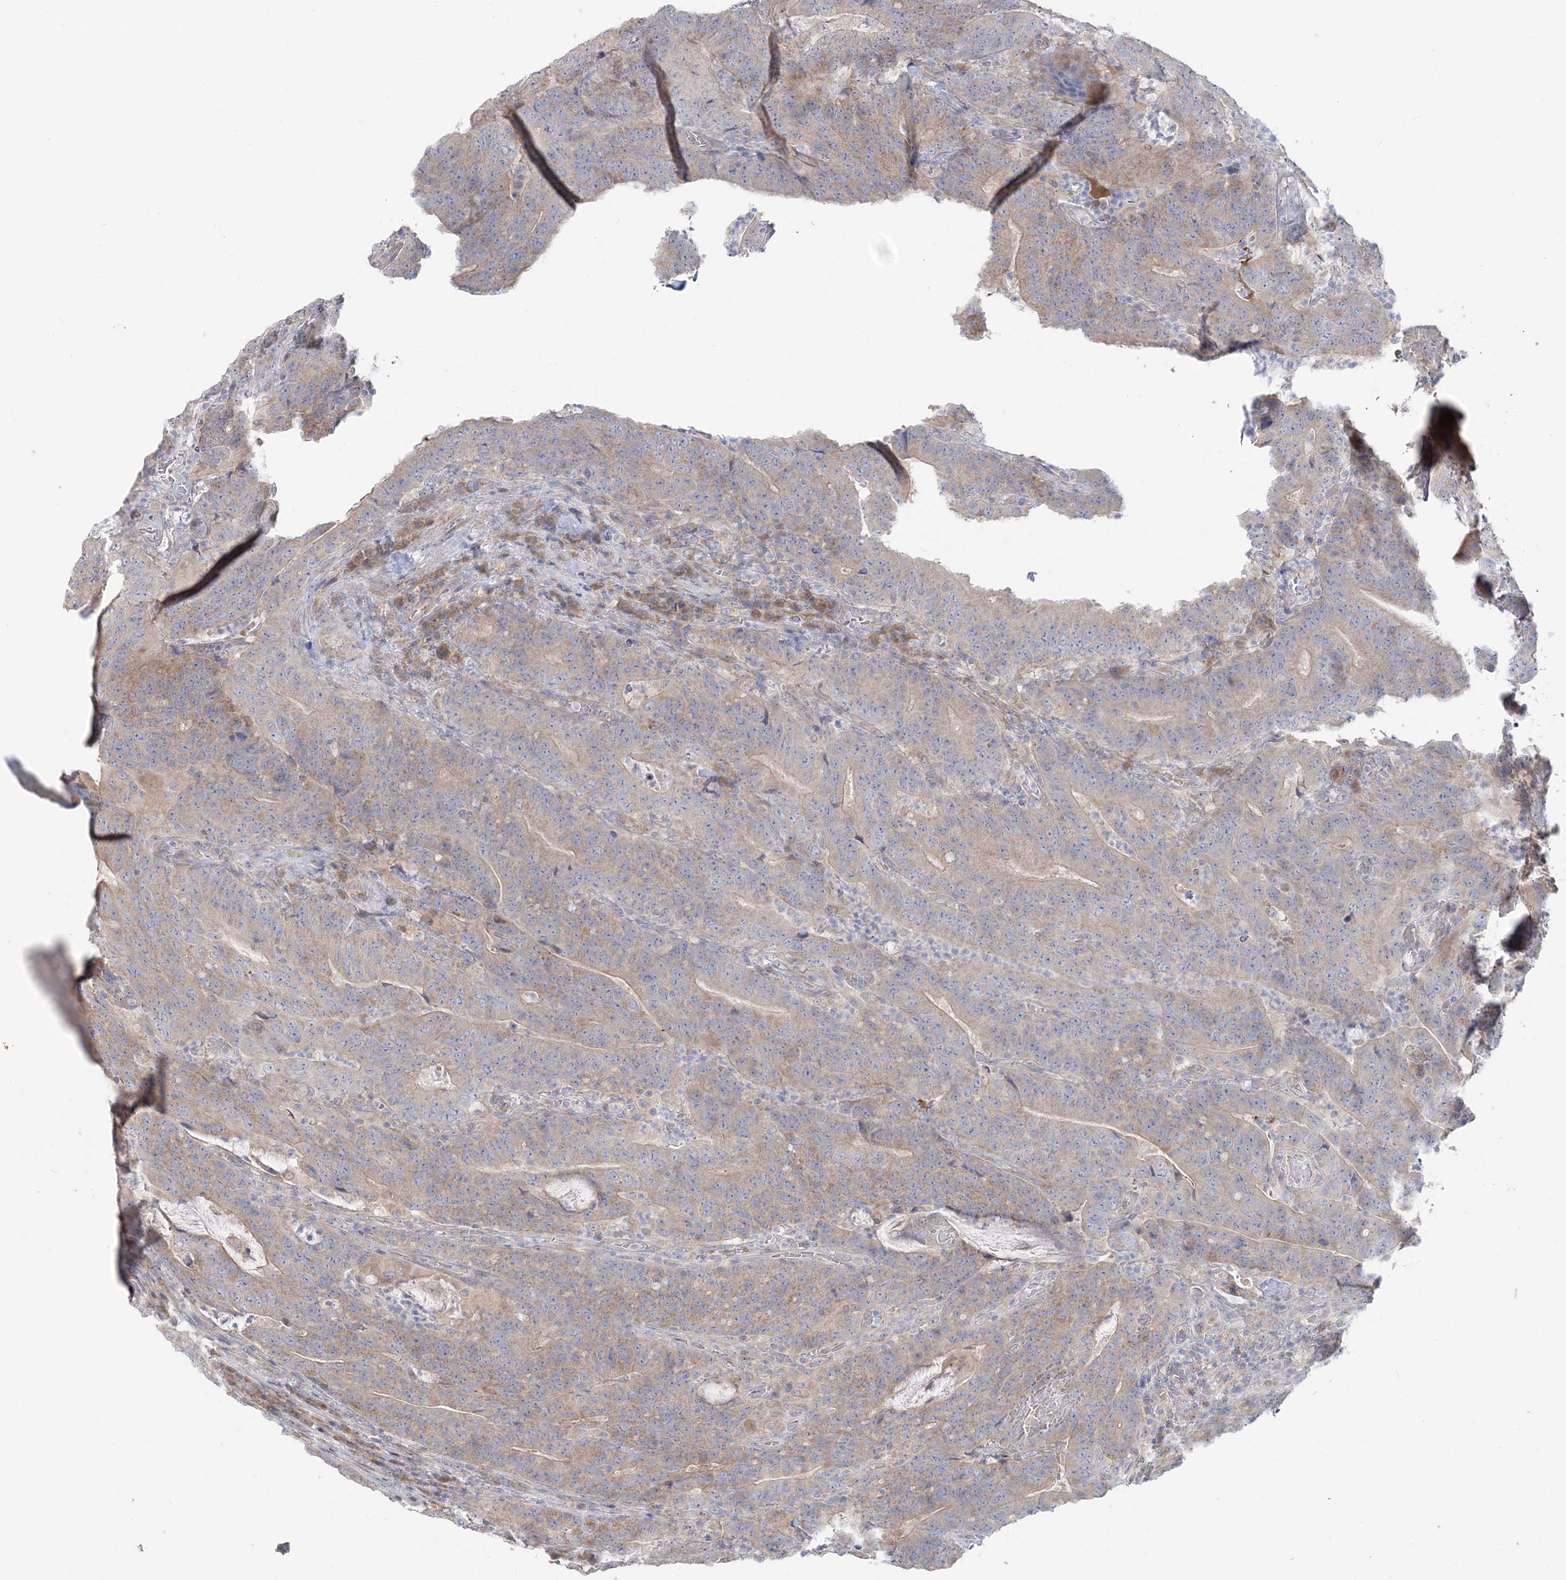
{"staining": {"intensity": "moderate", "quantity": ">75%", "location": "cytoplasmic/membranous"}, "tissue": "colorectal cancer", "cell_type": "Tumor cells", "image_type": "cancer", "snomed": [{"axis": "morphology", "description": "Normal tissue, NOS"}, {"axis": "morphology", "description": "Adenocarcinoma, NOS"}, {"axis": "topography", "description": "Colon"}], "caption": "Immunohistochemical staining of colorectal cancer exhibits medium levels of moderate cytoplasmic/membranous protein expression in about >75% of tumor cells. Nuclei are stained in blue.", "gene": "MMADHC", "patient": {"sex": "female", "age": 75}}